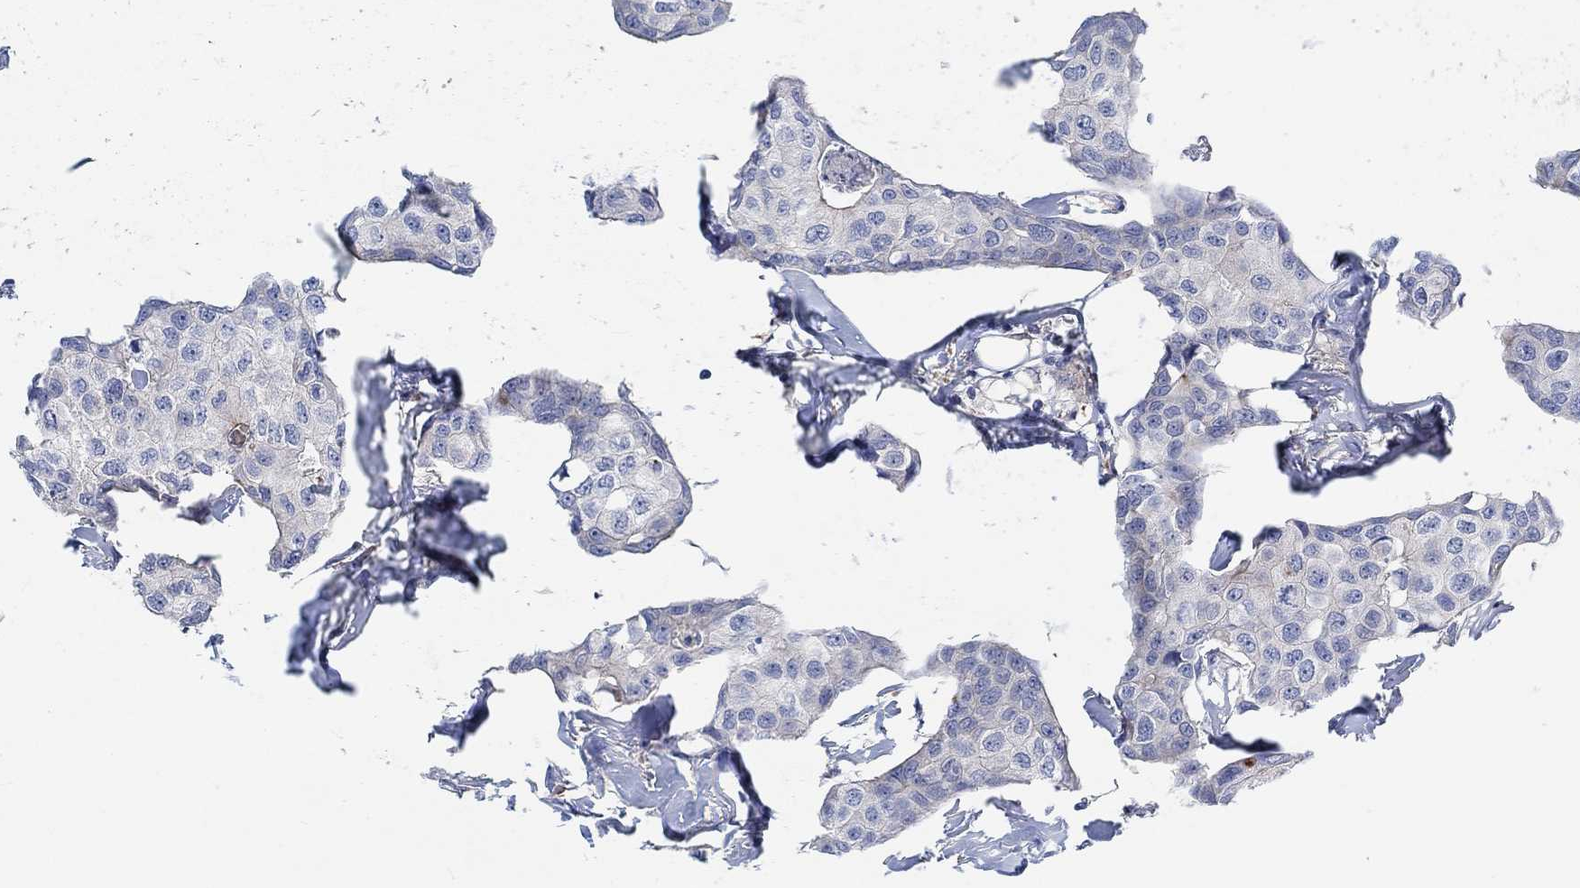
{"staining": {"intensity": "negative", "quantity": "none", "location": "none"}, "tissue": "breast cancer", "cell_type": "Tumor cells", "image_type": "cancer", "snomed": [{"axis": "morphology", "description": "Duct carcinoma"}, {"axis": "topography", "description": "Breast"}], "caption": "Immunohistochemistry micrograph of neoplastic tissue: human breast cancer stained with DAB (3,3'-diaminobenzidine) exhibits no significant protein staining in tumor cells.", "gene": "PMFBP1", "patient": {"sex": "female", "age": 80}}